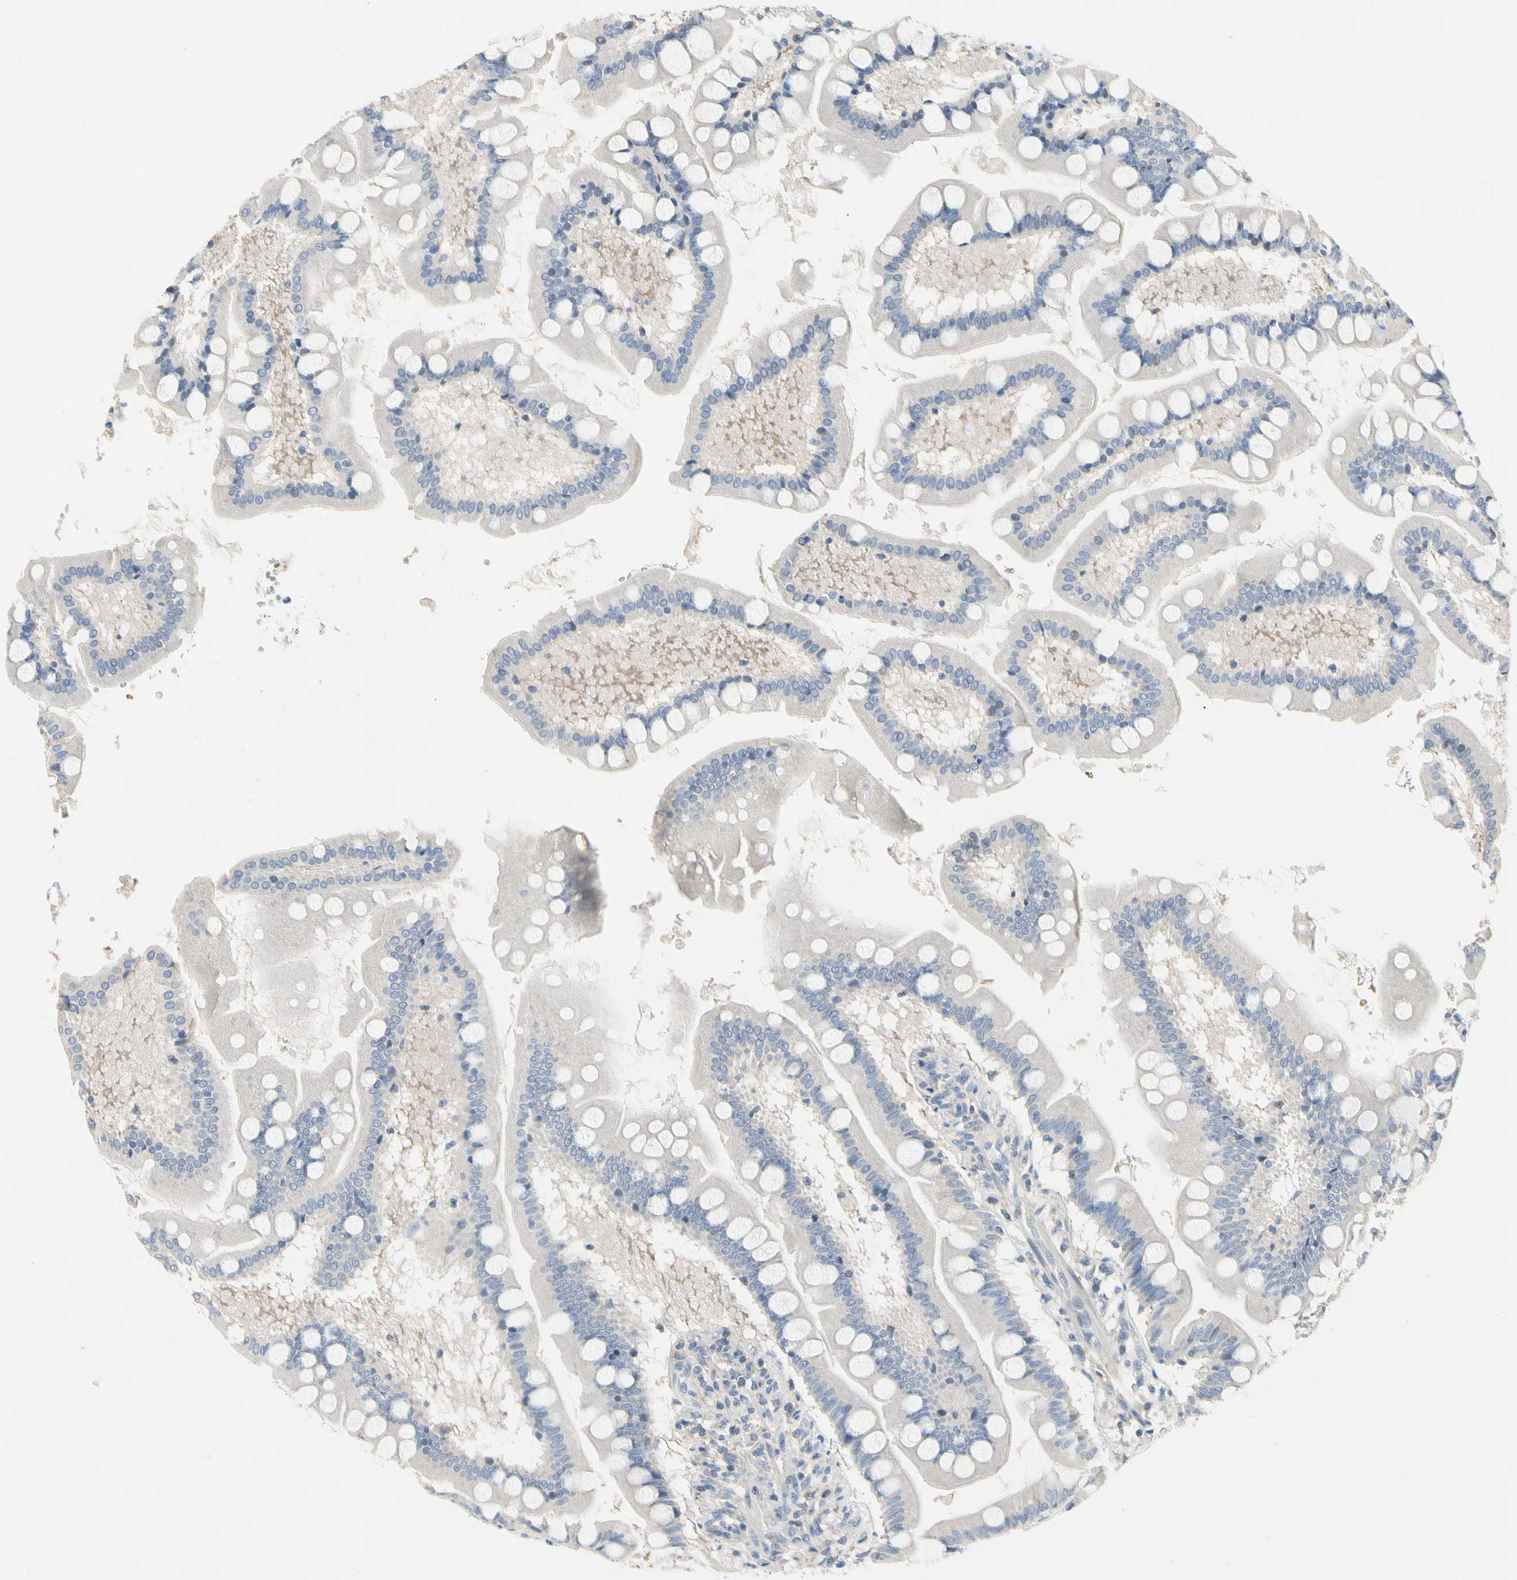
{"staining": {"intensity": "negative", "quantity": "none", "location": "none"}, "tissue": "small intestine", "cell_type": "Glandular cells", "image_type": "normal", "snomed": [{"axis": "morphology", "description": "Normal tissue, NOS"}, {"axis": "topography", "description": "Small intestine"}], "caption": "Human small intestine stained for a protein using immunohistochemistry reveals no expression in glandular cells.", "gene": "GAS6", "patient": {"sex": "male", "age": 41}}